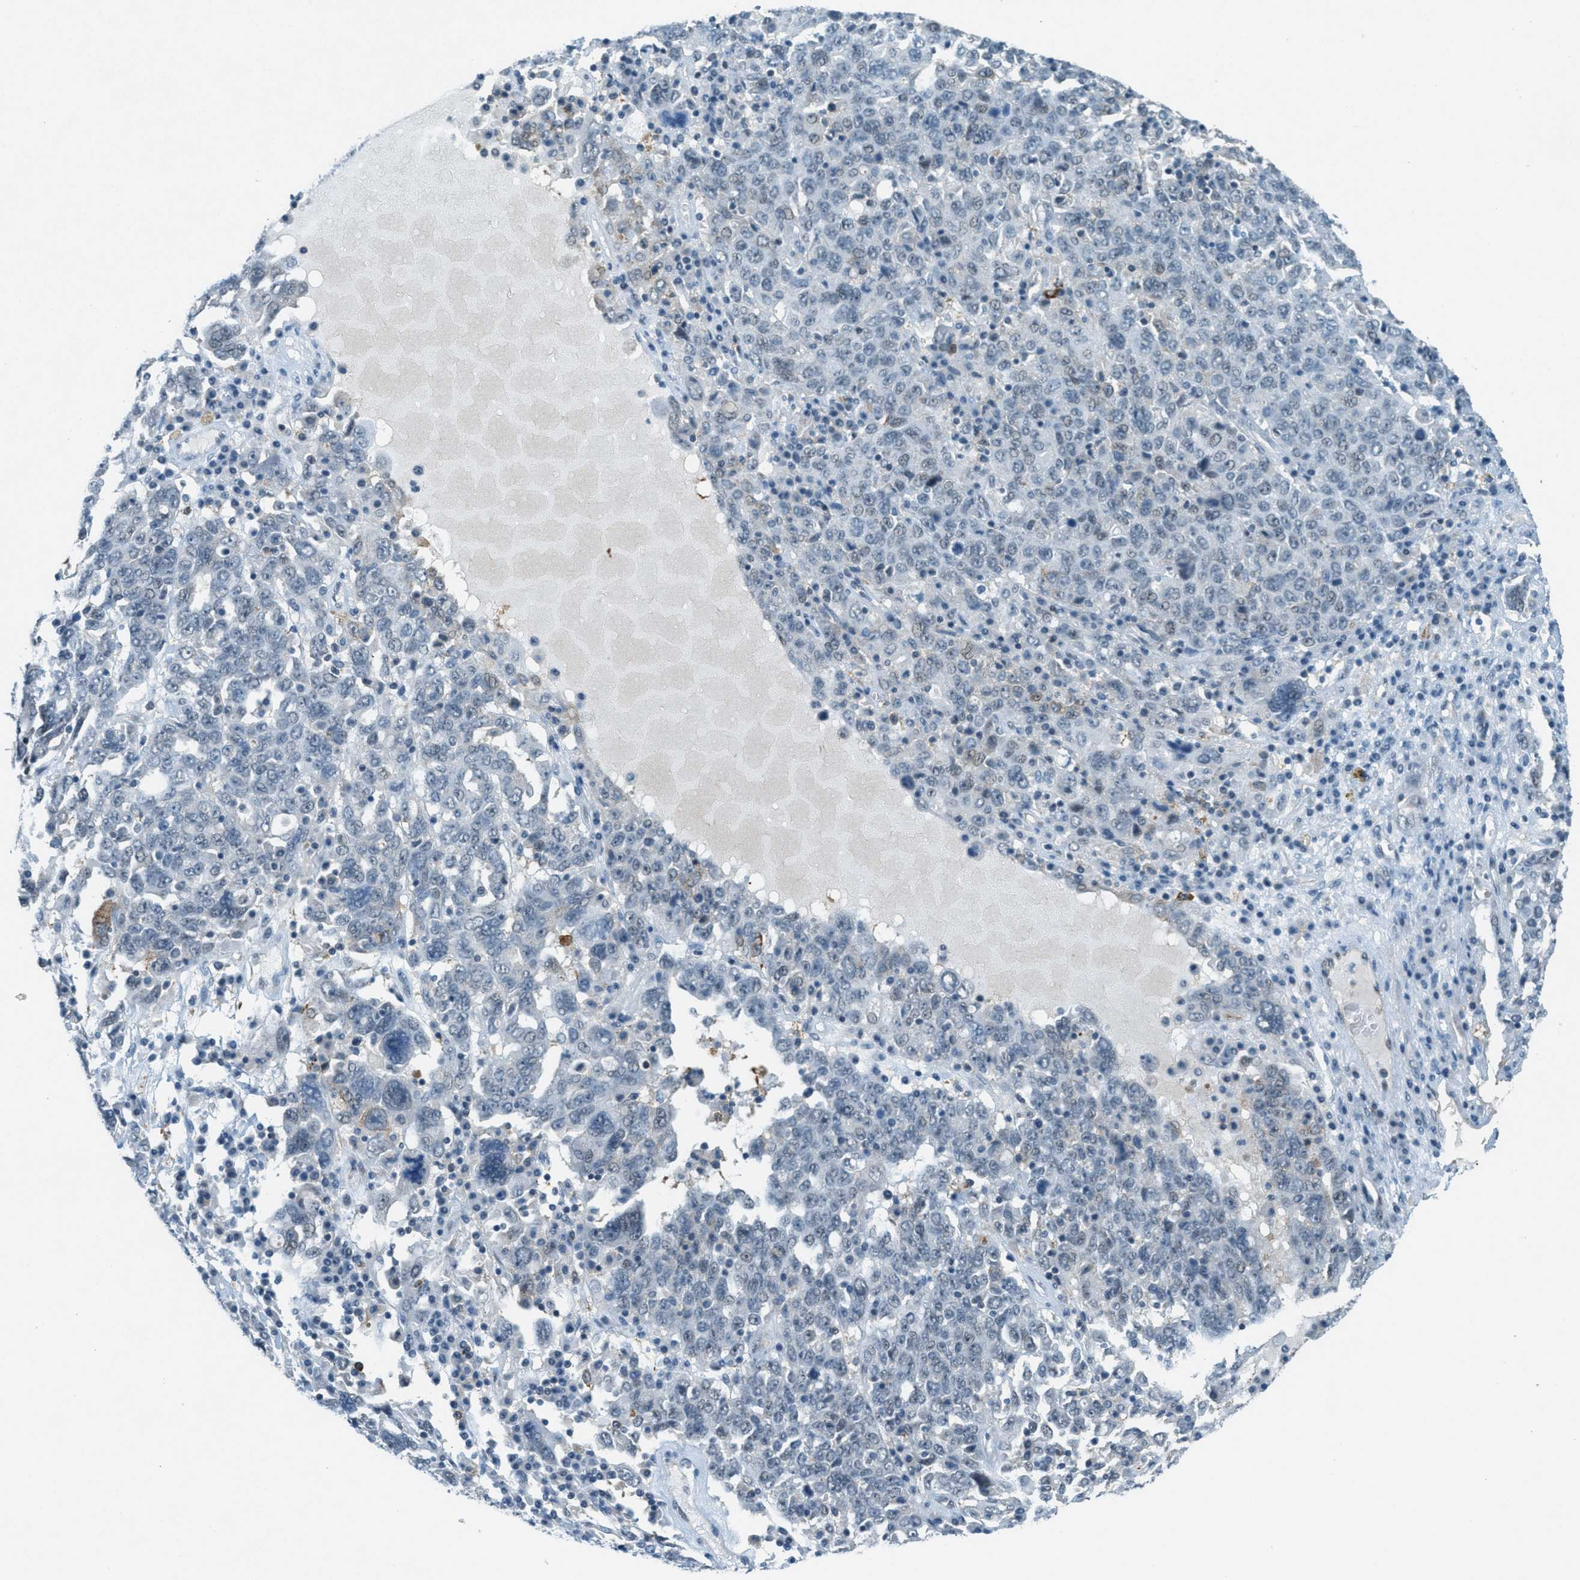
{"staining": {"intensity": "weak", "quantity": "<25%", "location": "cytoplasmic/membranous"}, "tissue": "ovarian cancer", "cell_type": "Tumor cells", "image_type": "cancer", "snomed": [{"axis": "morphology", "description": "Carcinoma, endometroid"}, {"axis": "topography", "description": "Ovary"}], "caption": "Immunohistochemistry of endometroid carcinoma (ovarian) reveals no expression in tumor cells.", "gene": "FYN", "patient": {"sex": "female", "age": 62}}